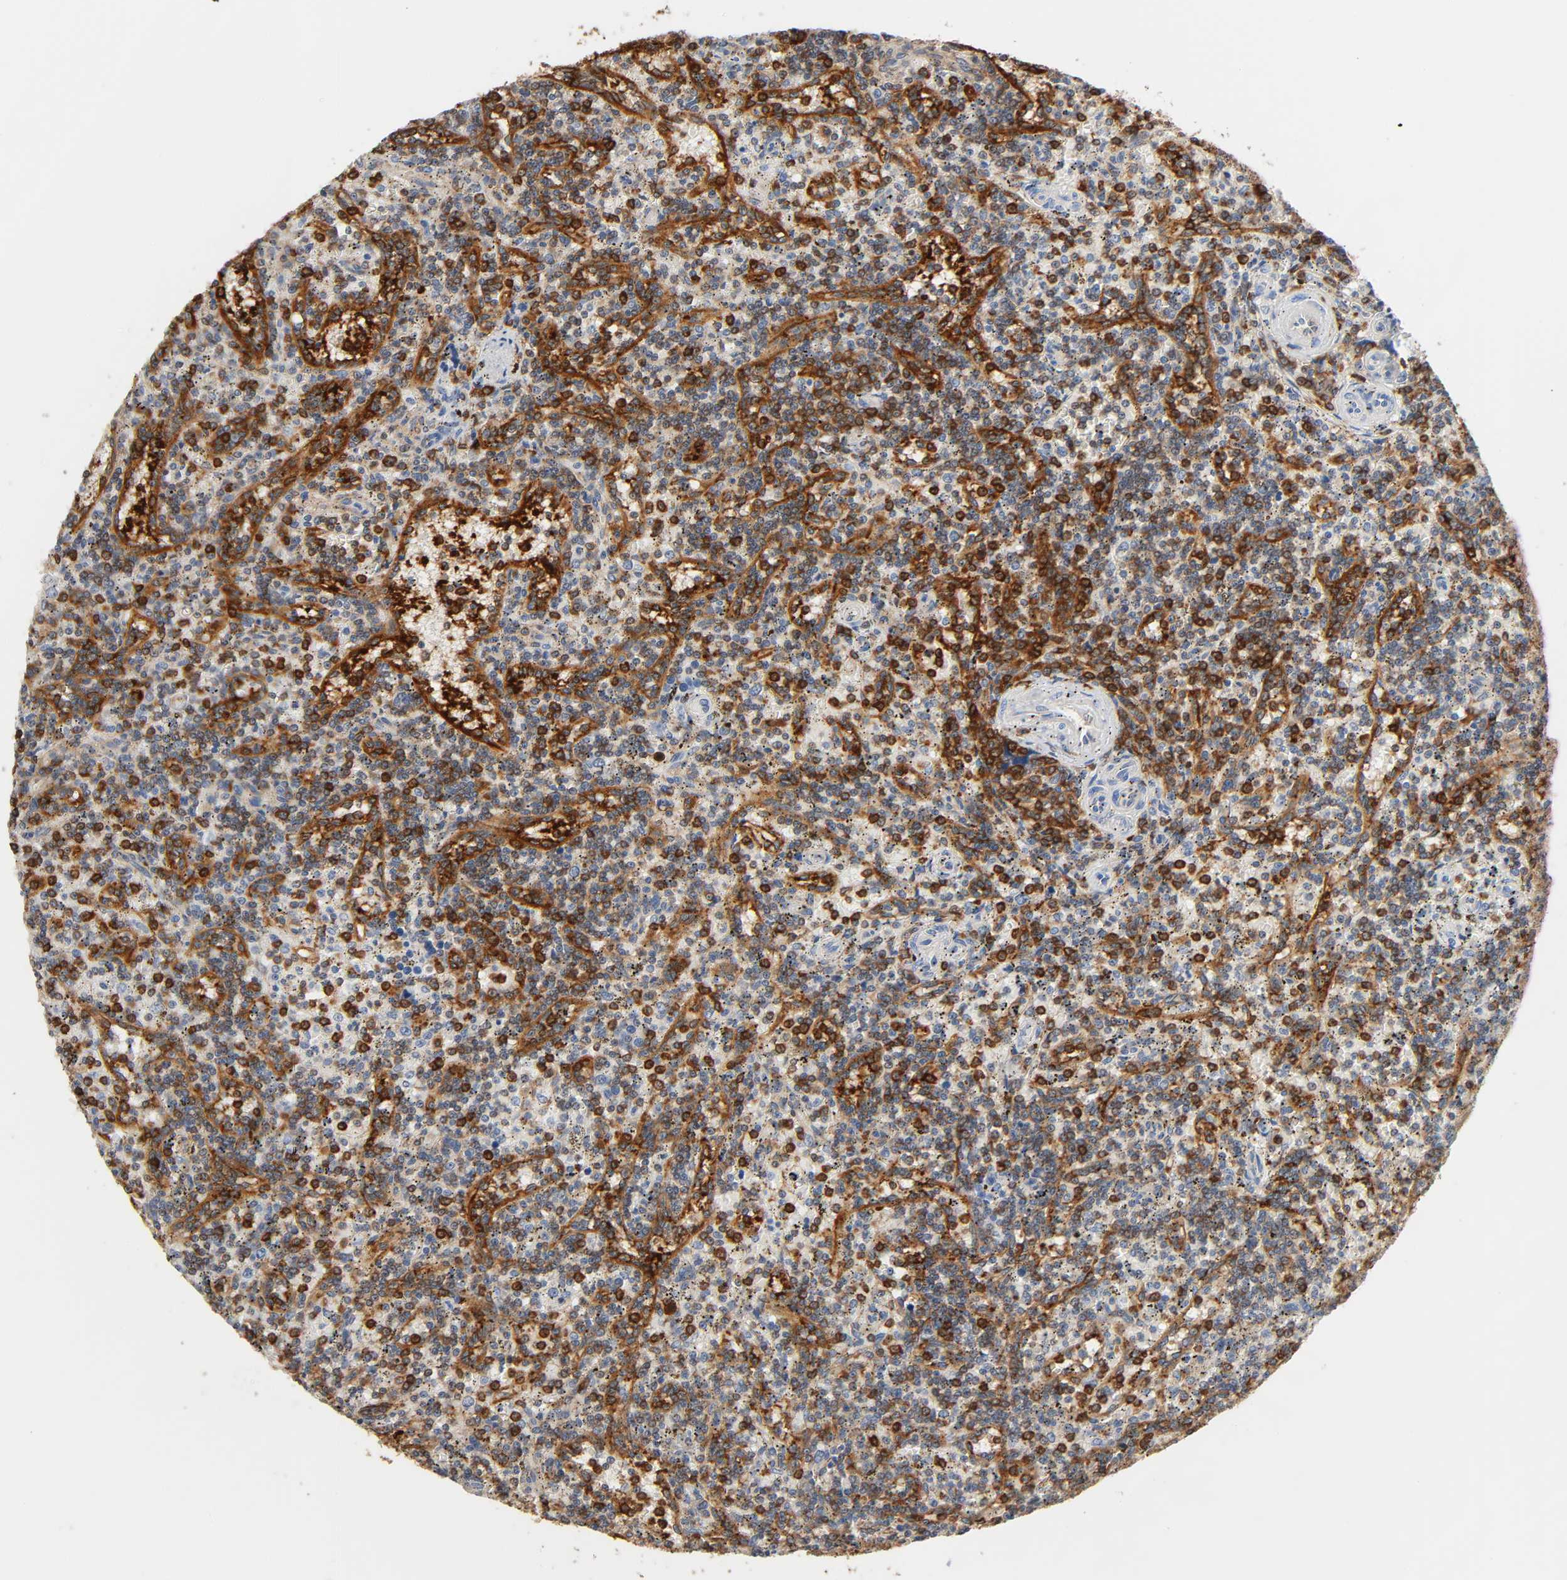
{"staining": {"intensity": "moderate", "quantity": "25%-75%", "location": "cytoplasmic/membranous"}, "tissue": "lymphoma", "cell_type": "Tumor cells", "image_type": "cancer", "snomed": [{"axis": "morphology", "description": "Malignant lymphoma, non-Hodgkin's type, Low grade"}, {"axis": "topography", "description": "Spleen"}], "caption": "A micrograph of lymphoma stained for a protein reveals moderate cytoplasmic/membranous brown staining in tumor cells.", "gene": "BIN1", "patient": {"sex": "male", "age": 73}}